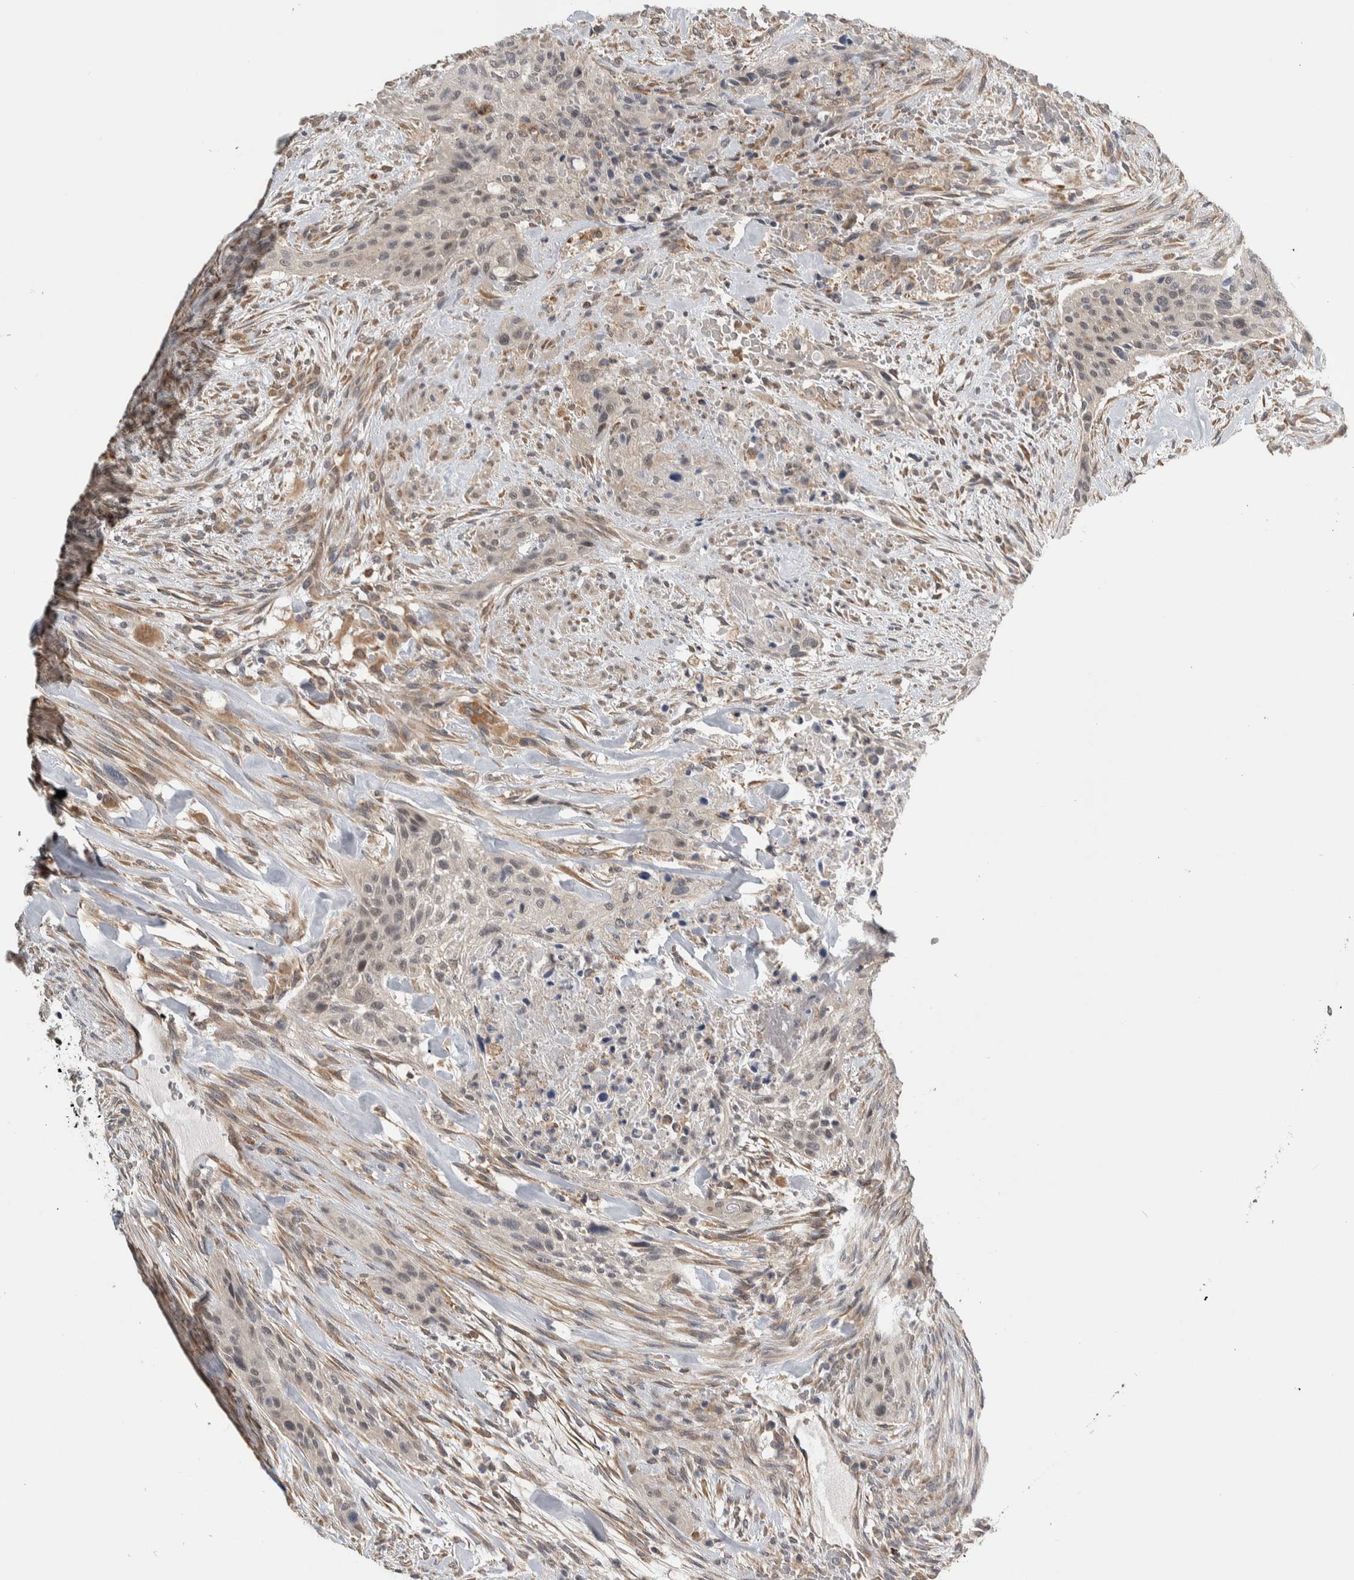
{"staining": {"intensity": "negative", "quantity": "none", "location": "none"}, "tissue": "urothelial cancer", "cell_type": "Tumor cells", "image_type": "cancer", "snomed": [{"axis": "morphology", "description": "Urothelial carcinoma, High grade"}, {"axis": "topography", "description": "Urinary bladder"}], "caption": "Immunohistochemistry photomicrograph of neoplastic tissue: high-grade urothelial carcinoma stained with DAB (3,3'-diaminobenzidine) demonstrates no significant protein staining in tumor cells. (Brightfield microscopy of DAB IHC at high magnification).", "gene": "PRDM4", "patient": {"sex": "male", "age": 35}}